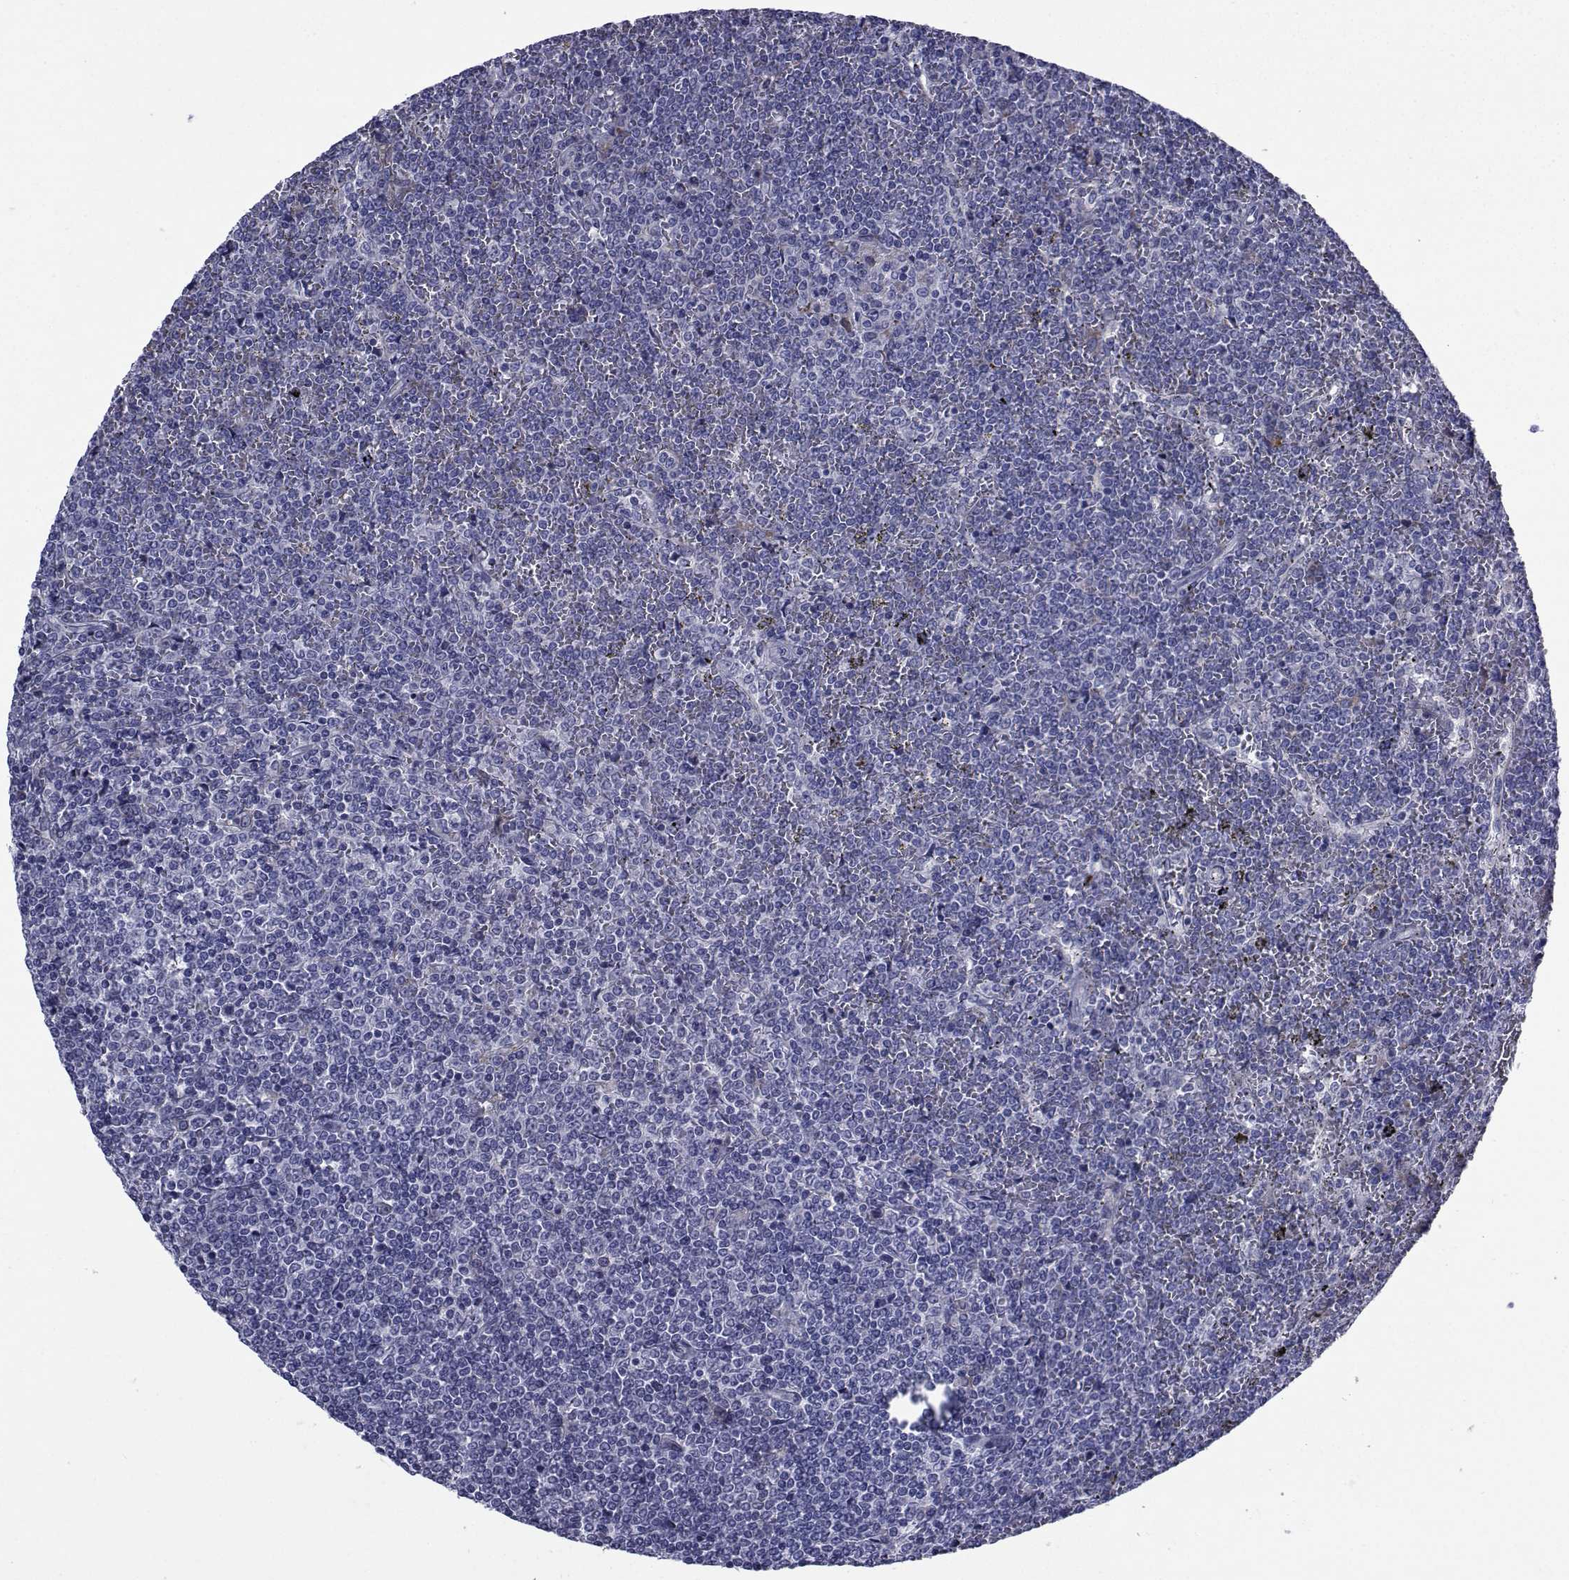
{"staining": {"intensity": "negative", "quantity": "none", "location": "none"}, "tissue": "lymphoma", "cell_type": "Tumor cells", "image_type": "cancer", "snomed": [{"axis": "morphology", "description": "Malignant lymphoma, non-Hodgkin's type, Low grade"}, {"axis": "topography", "description": "Spleen"}], "caption": "Lymphoma was stained to show a protein in brown. There is no significant expression in tumor cells.", "gene": "ROPN1", "patient": {"sex": "female", "age": 19}}